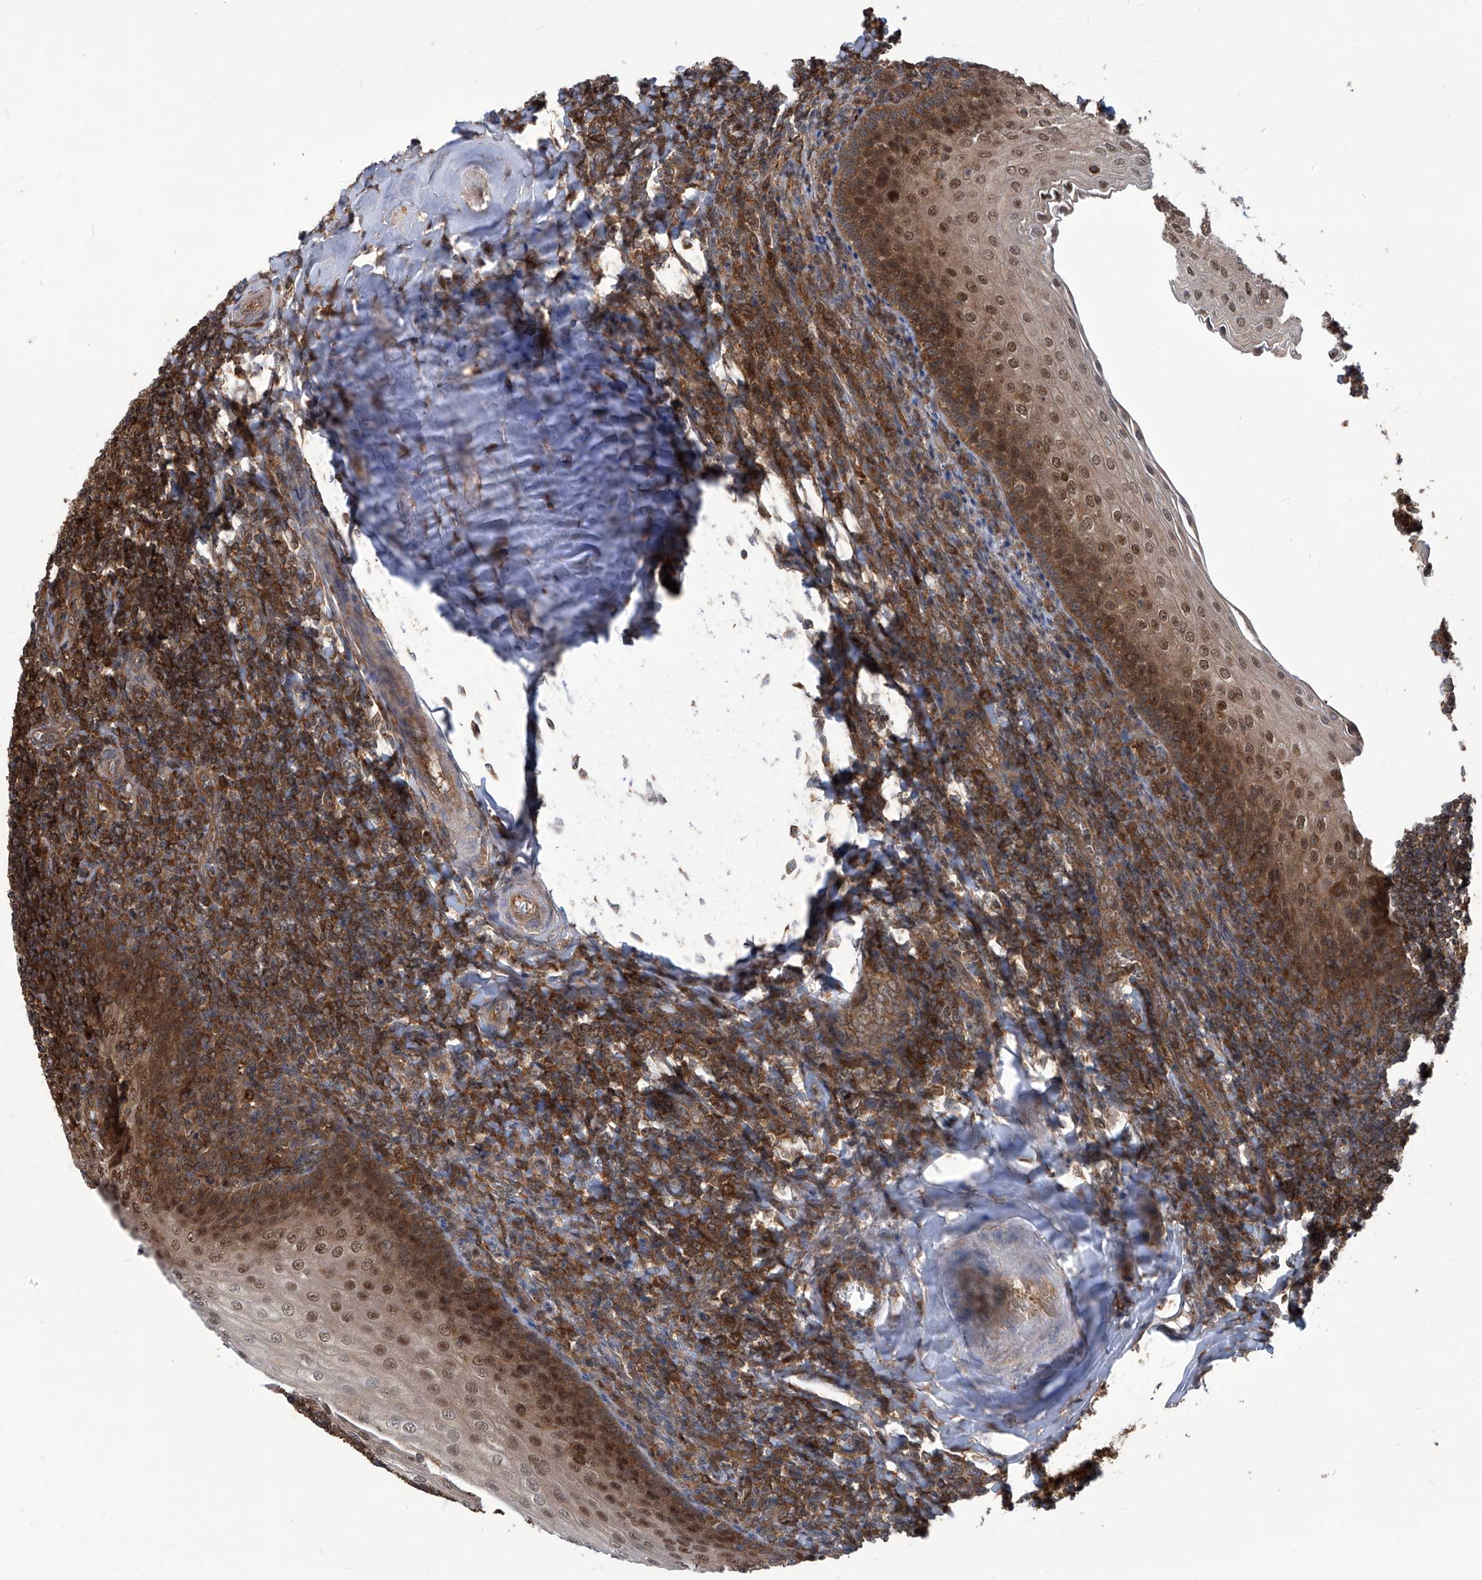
{"staining": {"intensity": "strong", "quantity": ">75%", "location": "cytoplasmic/membranous"}, "tissue": "tonsil", "cell_type": "Germinal center cells", "image_type": "normal", "snomed": [{"axis": "morphology", "description": "Normal tissue, NOS"}, {"axis": "topography", "description": "Tonsil"}], "caption": "Protein staining of normal tonsil displays strong cytoplasmic/membranous staining in about >75% of germinal center cells. (brown staining indicates protein expression, while blue staining denotes nuclei).", "gene": "PSMB1", "patient": {"sex": "male", "age": 27}}